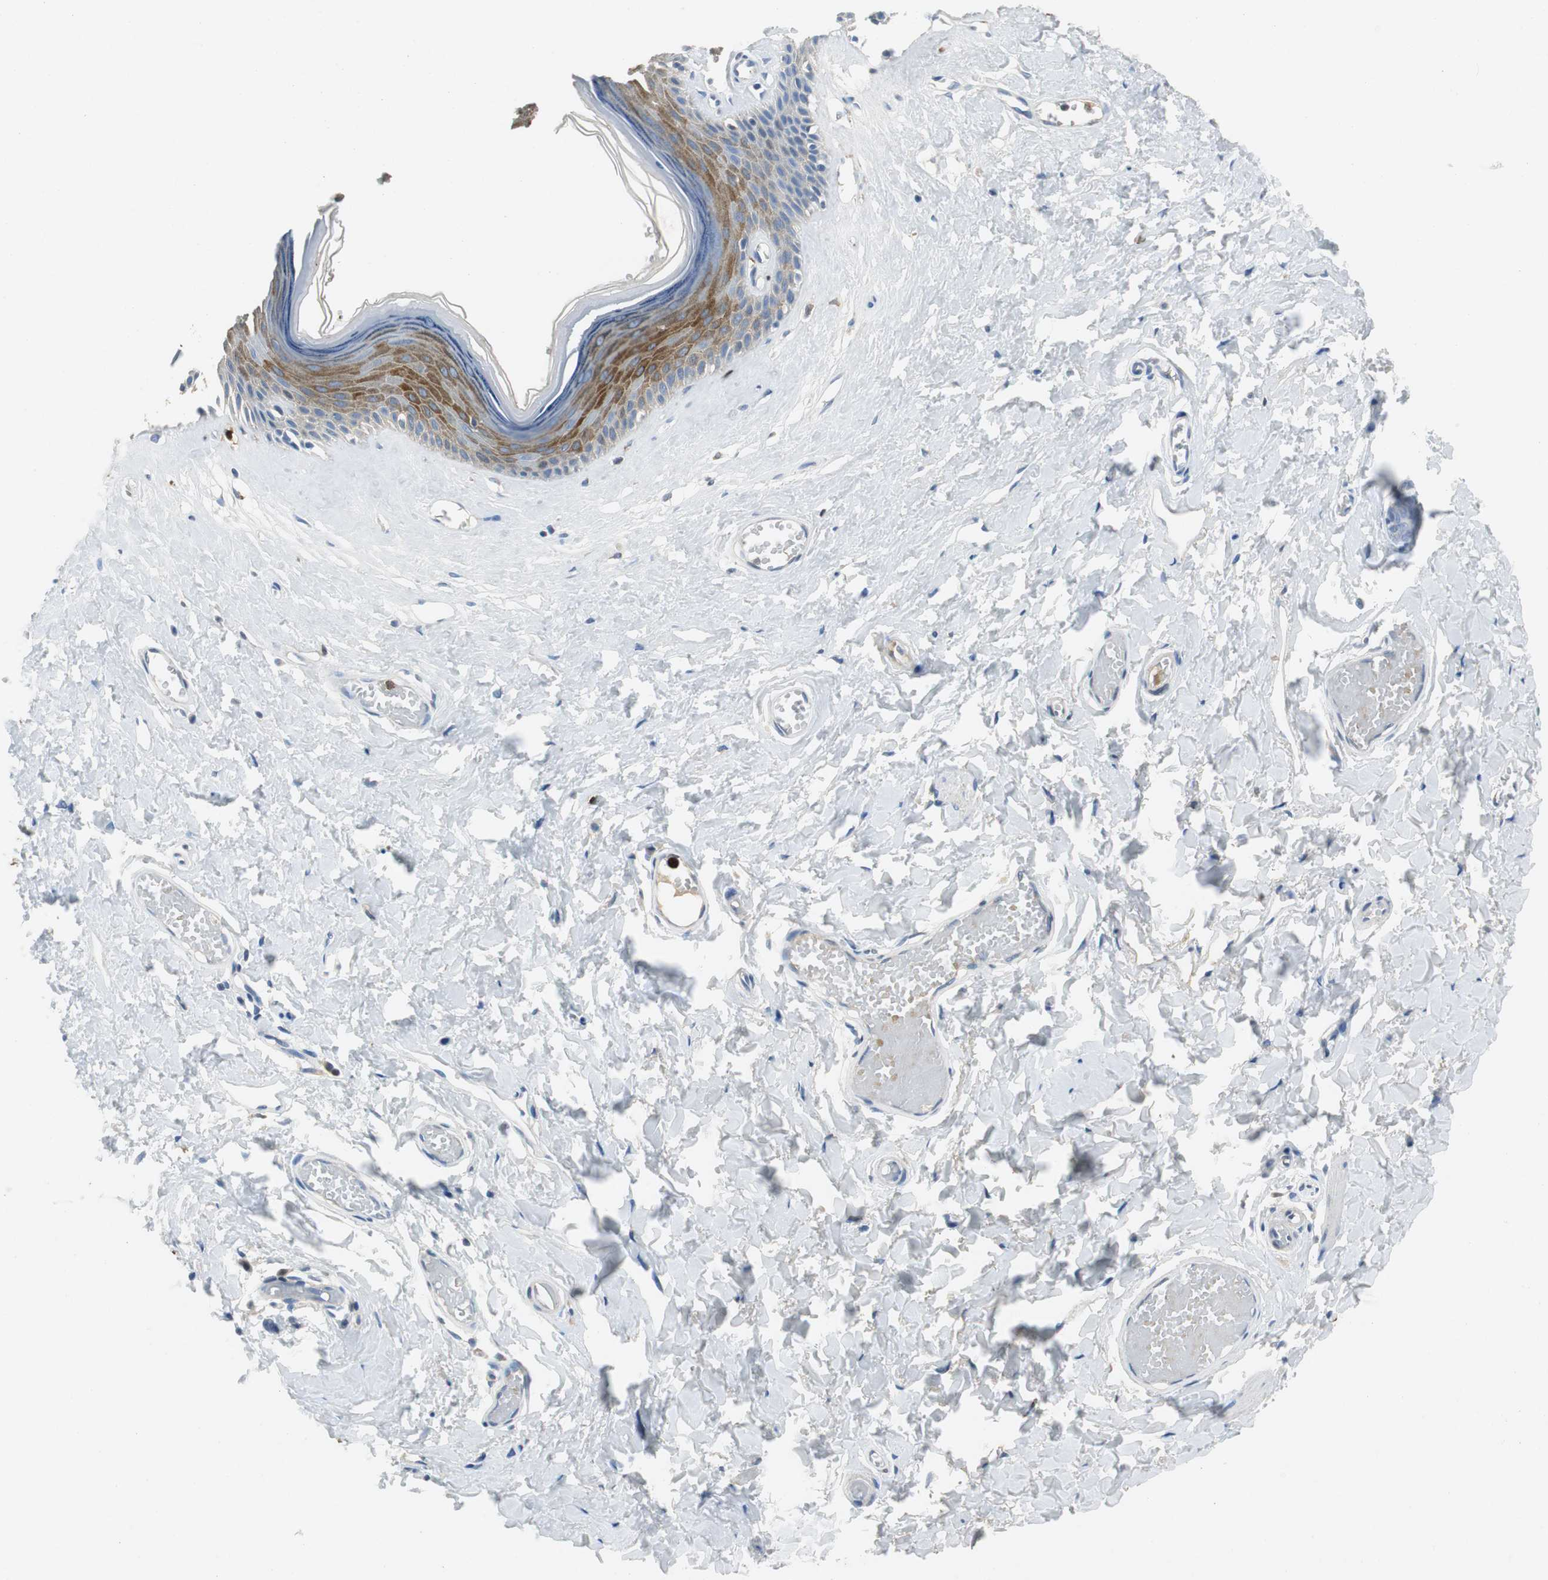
{"staining": {"intensity": "moderate", "quantity": "25%-75%", "location": "cytoplasmic/membranous"}, "tissue": "skin", "cell_type": "Epidermal cells", "image_type": "normal", "snomed": [{"axis": "morphology", "description": "Normal tissue, NOS"}, {"axis": "morphology", "description": "Inflammation, NOS"}, {"axis": "topography", "description": "Vulva"}], "caption": "Skin was stained to show a protein in brown. There is medium levels of moderate cytoplasmic/membranous expression in approximately 25%-75% of epidermal cells. The protein of interest is shown in brown color, while the nuclei are stained blue.", "gene": "ORM1", "patient": {"sex": "female", "age": 84}}